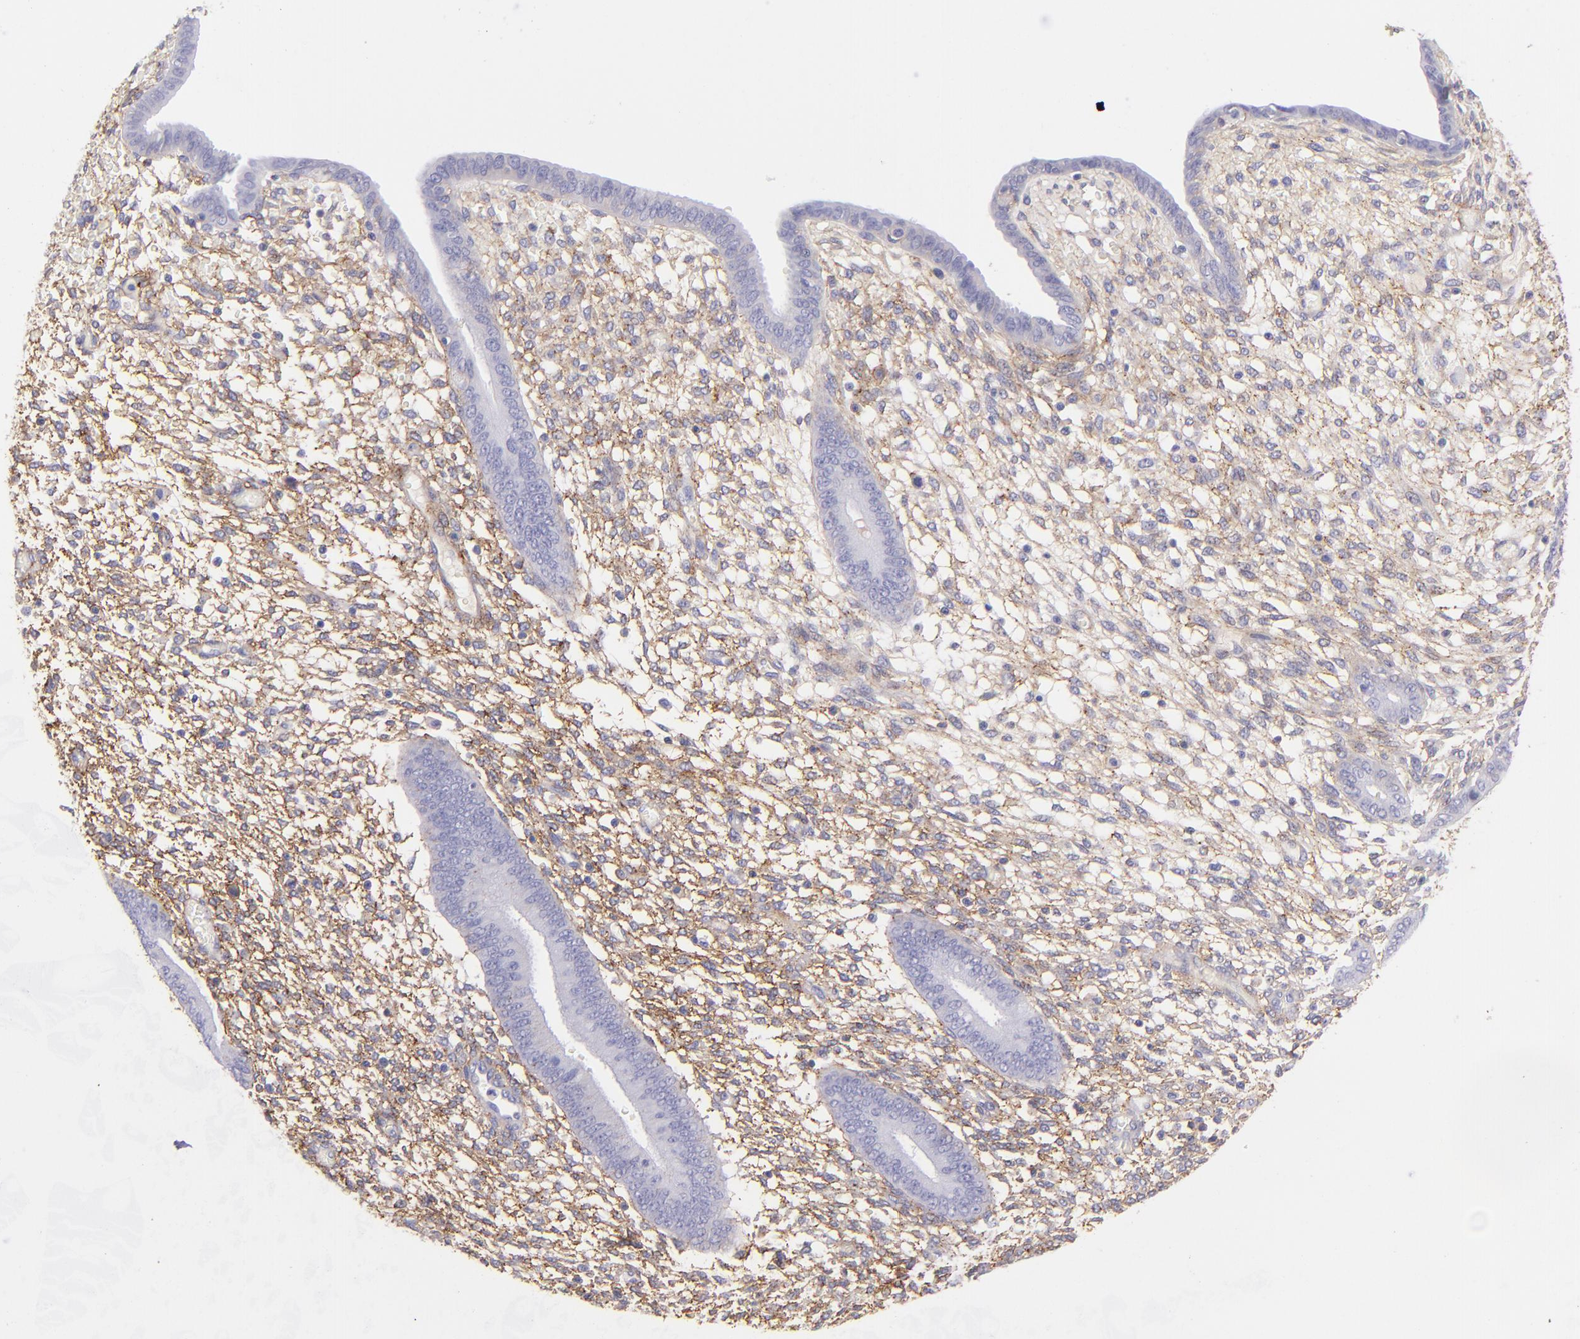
{"staining": {"intensity": "moderate", "quantity": "25%-75%", "location": "cytoplasmic/membranous"}, "tissue": "endometrium", "cell_type": "Cells in endometrial stroma", "image_type": "normal", "snomed": [{"axis": "morphology", "description": "Normal tissue, NOS"}, {"axis": "topography", "description": "Endometrium"}], "caption": "This histopathology image displays IHC staining of unremarkable human endometrium, with medium moderate cytoplasmic/membranous positivity in approximately 25%-75% of cells in endometrial stroma.", "gene": "CD81", "patient": {"sex": "female", "age": 42}}